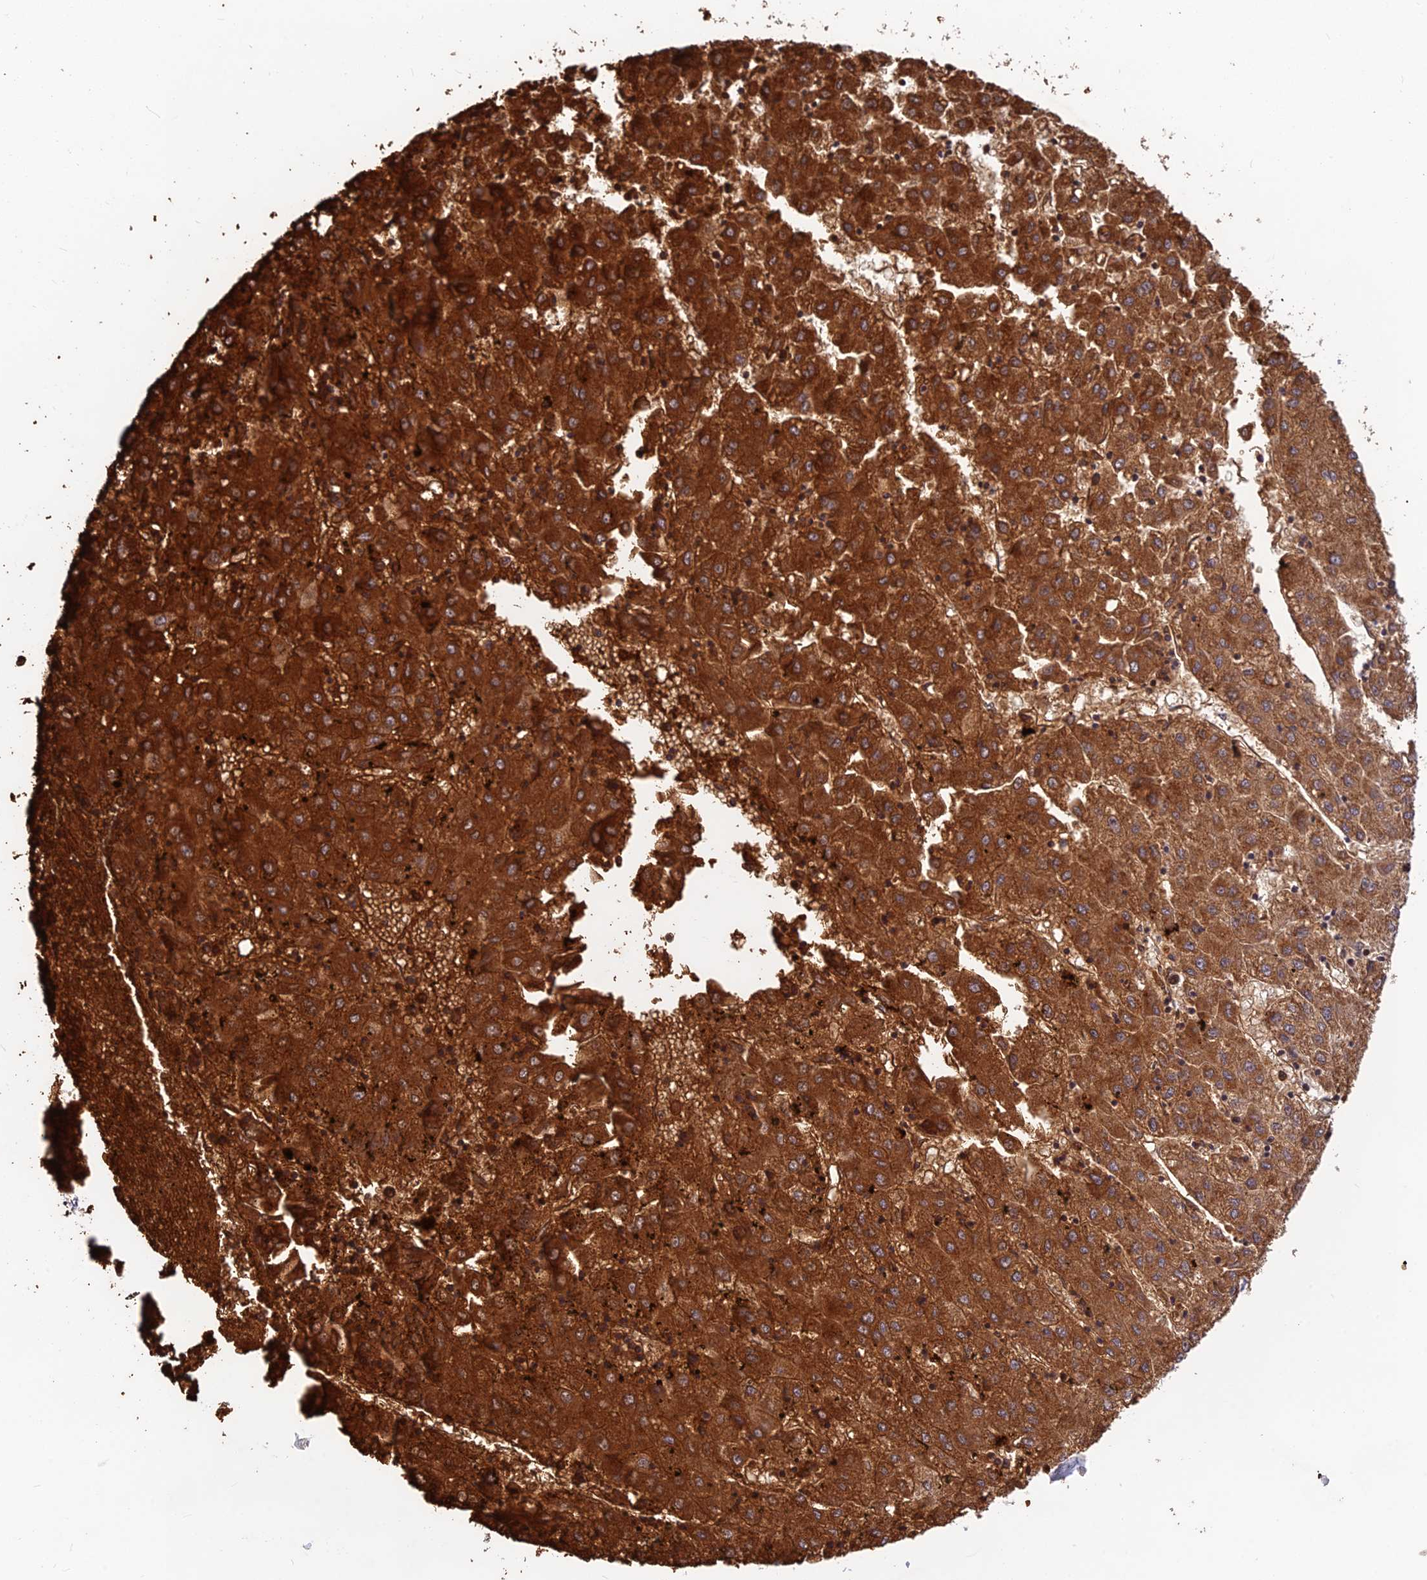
{"staining": {"intensity": "strong", "quantity": ">75%", "location": "cytoplasmic/membranous"}, "tissue": "liver cancer", "cell_type": "Tumor cells", "image_type": "cancer", "snomed": [{"axis": "morphology", "description": "Carcinoma, Hepatocellular, NOS"}, {"axis": "topography", "description": "Liver"}], "caption": "Tumor cells display high levels of strong cytoplasmic/membranous positivity in approximately >75% of cells in human hepatocellular carcinoma (liver). The staining is performed using DAB brown chromogen to label protein expression. The nuclei are counter-stained blue using hematoxylin.", "gene": "UFSP2", "patient": {"sex": "male", "age": 72}}